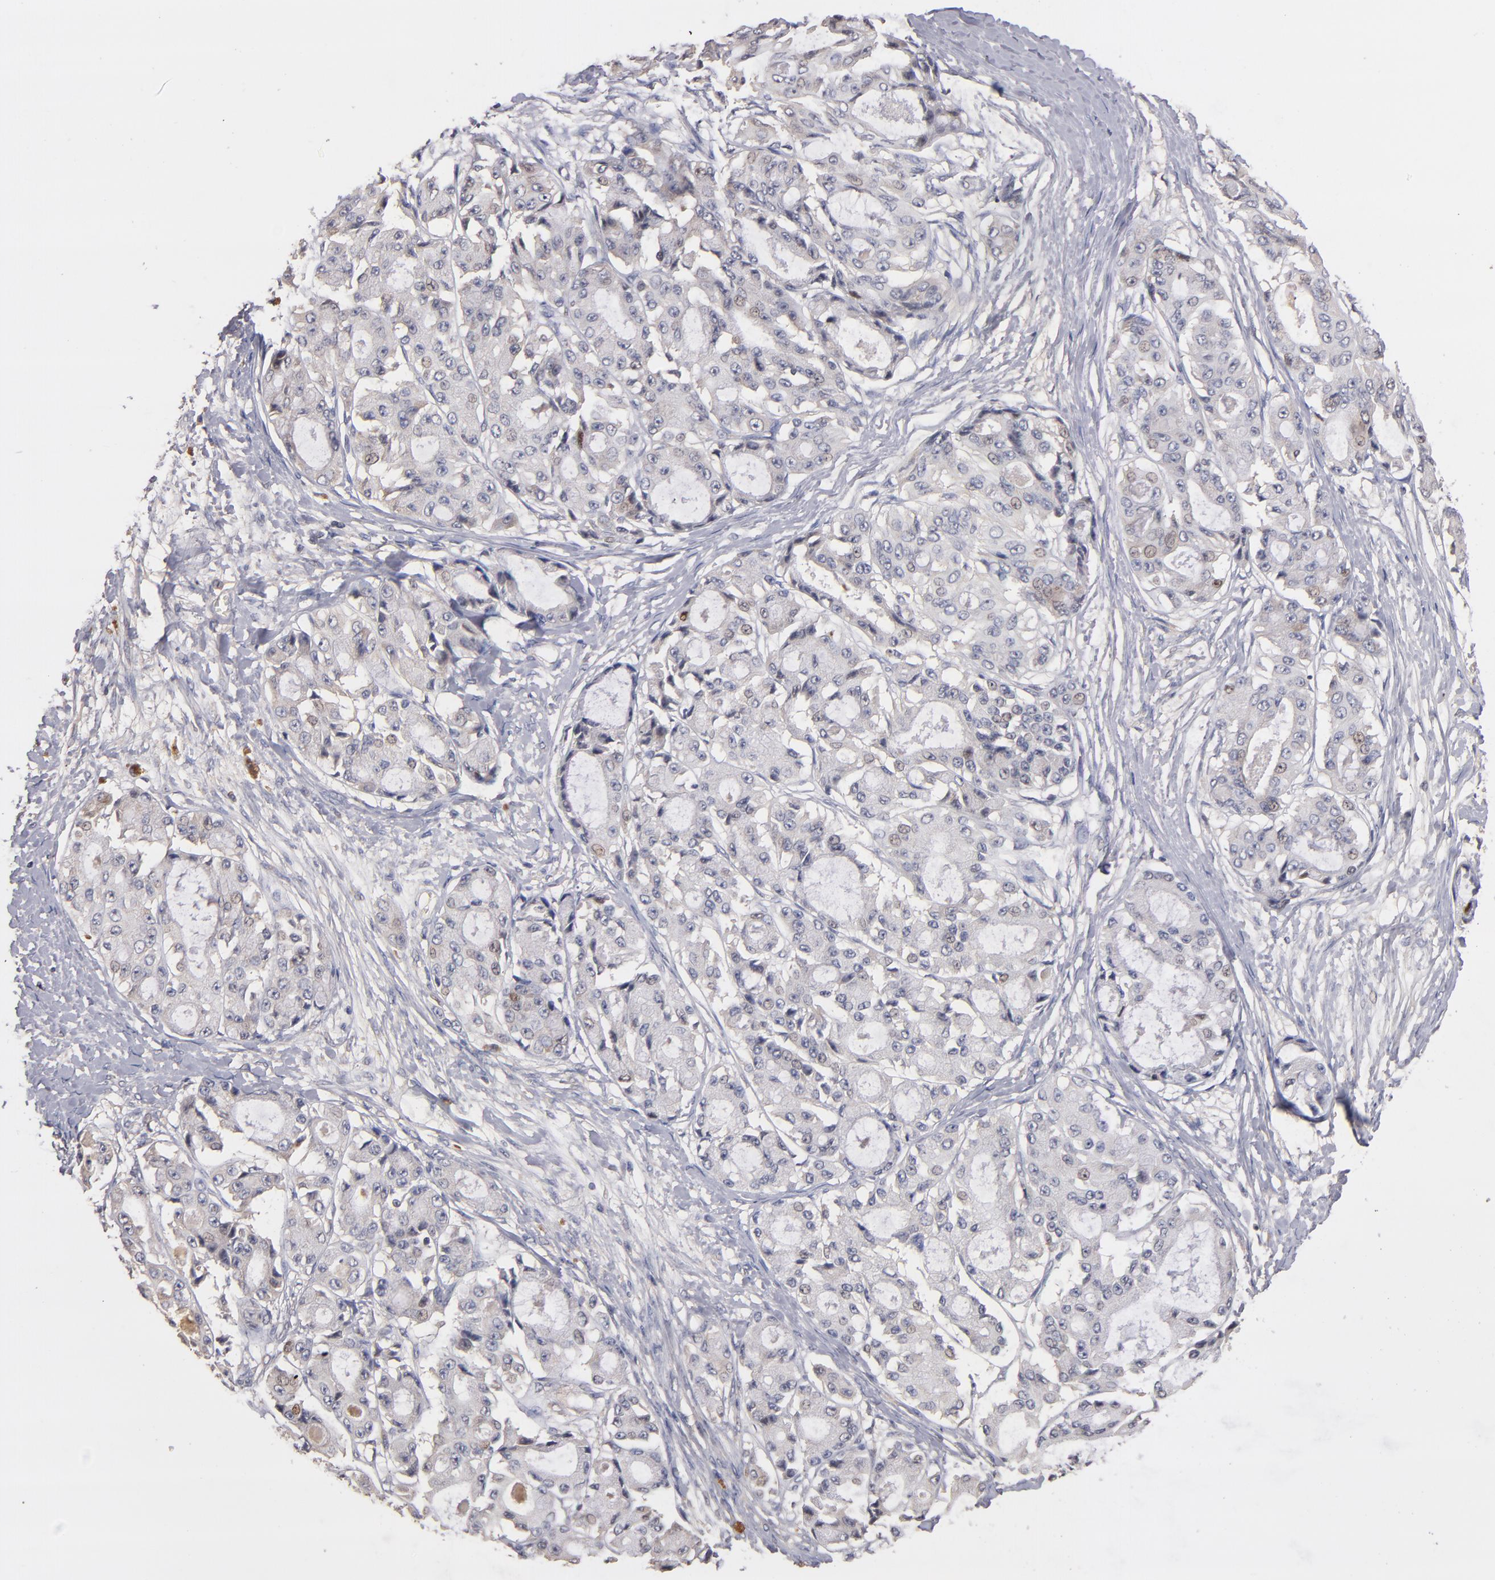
{"staining": {"intensity": "weak", "quantity": "<25%", "location": "cytoplasmic/membranous,nuclear"}, "tissue": "ovarian cancer", "cell_type": "Tumor cells", "image_type": "cancer", "snomed": [{"axis": "morphology", "description": "Carcinoma, endometroid"}, {"axis": "topography", "description": "Ovary"}], "caption": "This micrograph is of ovarian cancer stained with immunohistochemistry (IHC) to label a protein in brown with the nuclei are counter-stained blue. There is no positivity in tumor cells. Brightfield microscopy of immunohistochemistry stained with DAB (3,3'-diaminobenzidine) (brown) and hematoxylin (blue), captured at high magnification.", "gene": "UPF3B", "patient": {"sex": "female", "age": 61}}